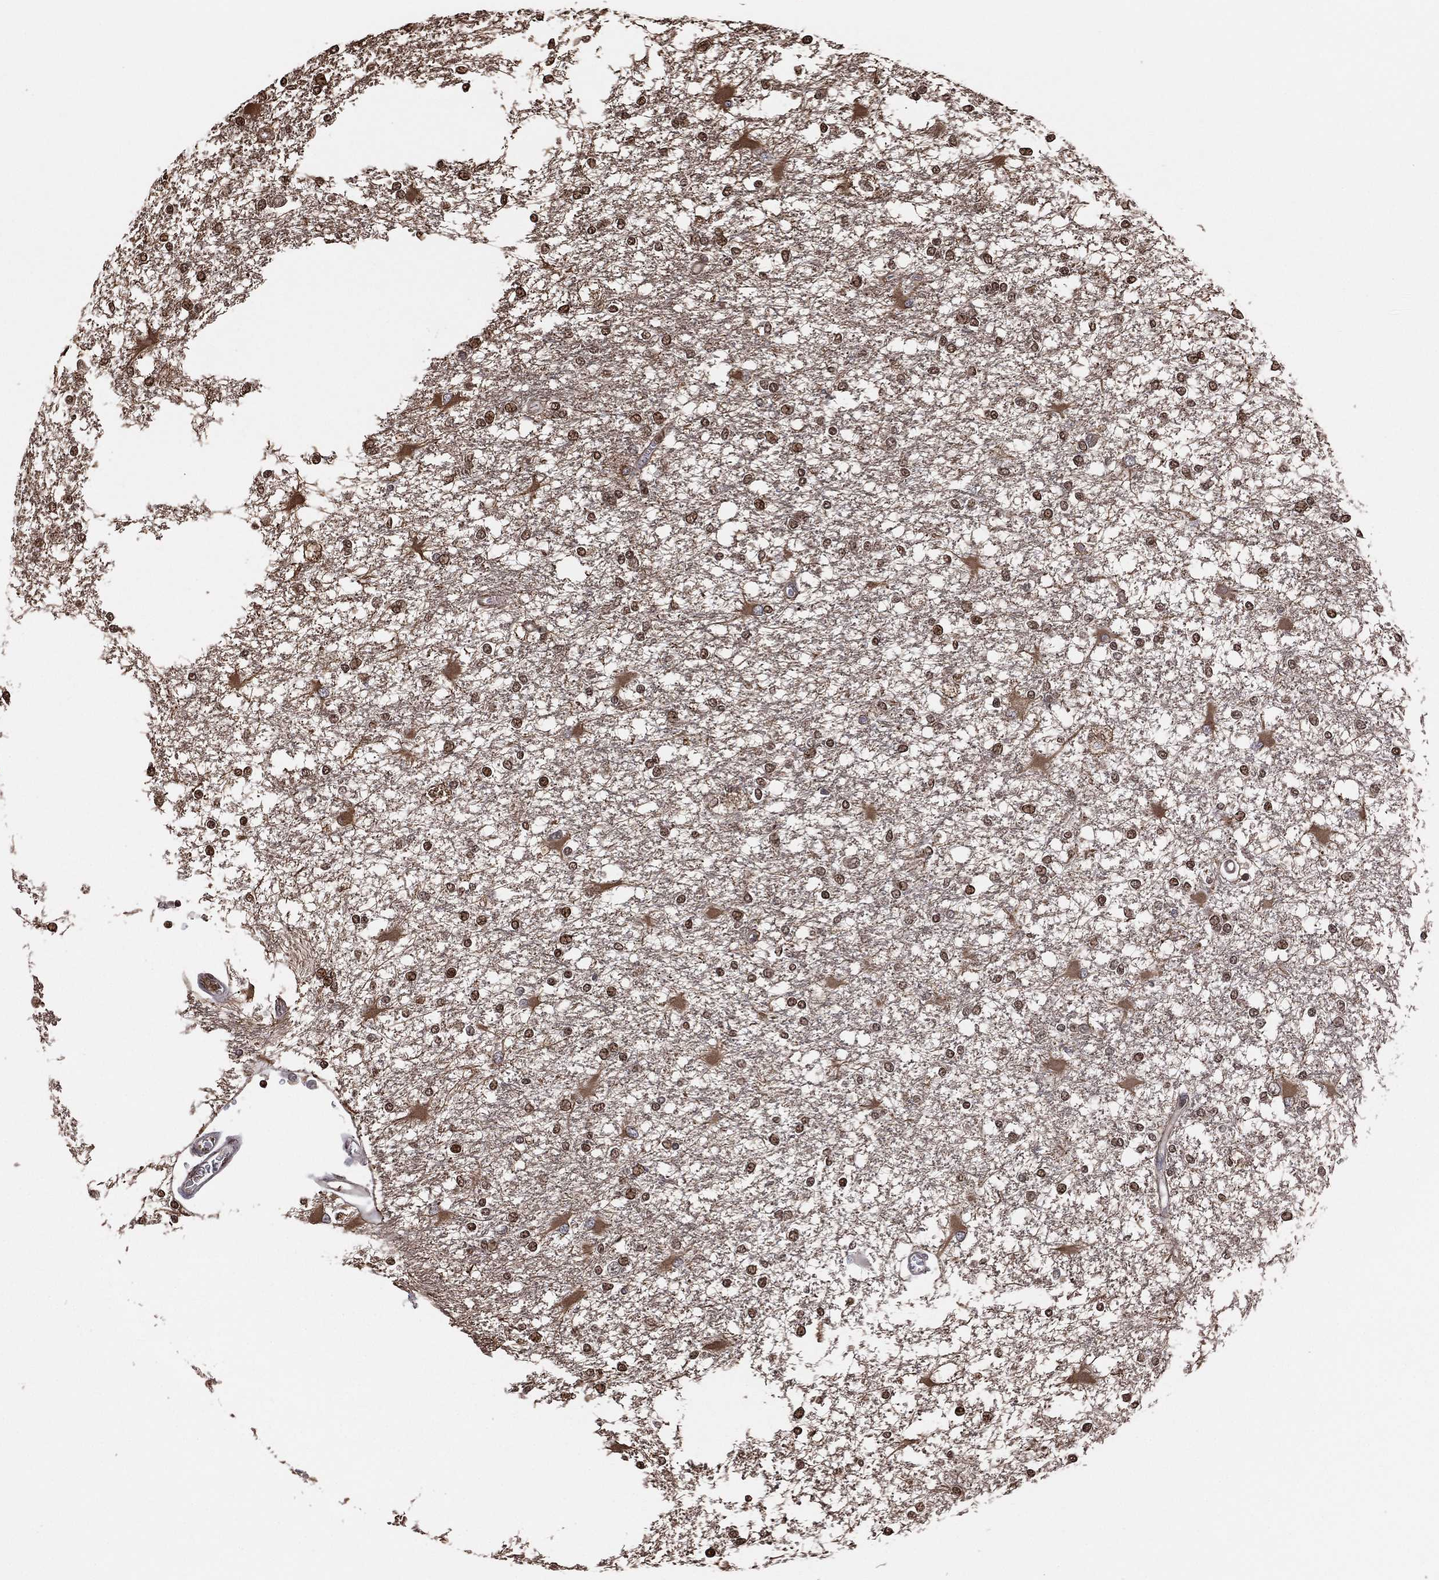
{"staining": {"intensity": "moderate", "quantity": ">75%", "location": "cytoplasmic/membranous,nuclear"}, "tissue": "glioma", "cell_type": "Tumor cells", "image_type": "cancer", "snomed": [{"axis": "morphology", "description": "Glioma, malignant, High grade"}, {"axis": "topography", "description": "Cerebral cortex"}], "caption": "Malignant glioma (high-grade) stained for a protein shows moderate cytoplasmic/membranous and nuclear positivity in tumor cells. Ihc stains the protein in brown and the nuclei are stained blue.", "gene": "GAPDH", "patient": {"sex": "male", "age": 79}}